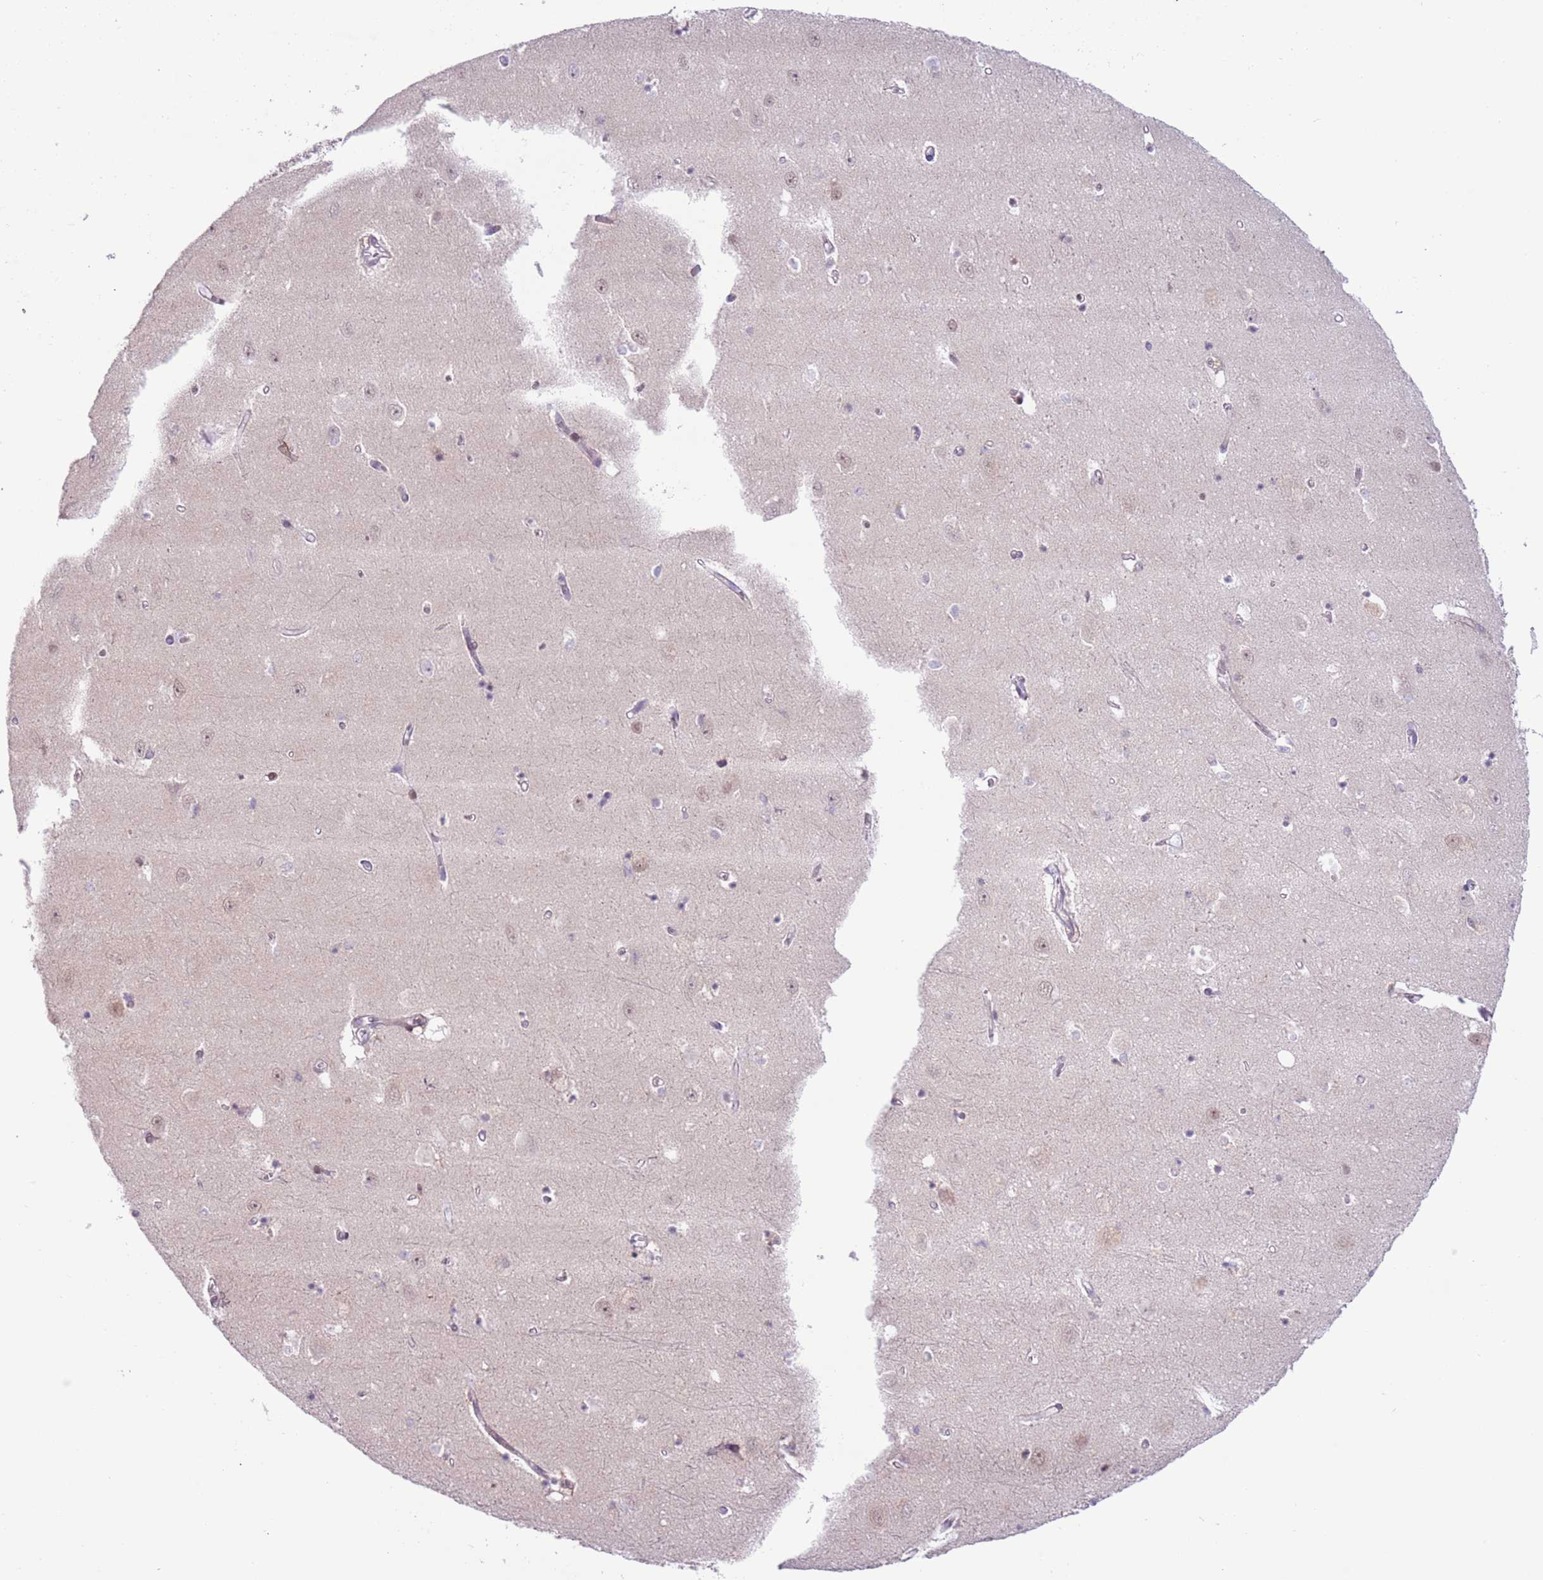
{"staining": {"intensity": "negative", "quantity": "none", "location": "none"}, "tissue": "hippocampus", "cell_type": "Glial cells", "image_type": "normal", "snomed": [{"axis": "morphology", "description": "Normal tissue, NOS"}, {"axis": "topography", "description": "Hippocampus"}], "caption": "A high-resolution histopathology image shows immunohistochemistry staining of normal hippocampus, which displays no significant expression in glial cells.", "gene": "MLLT11", "patient": {"sex": "female", "age": 64}}